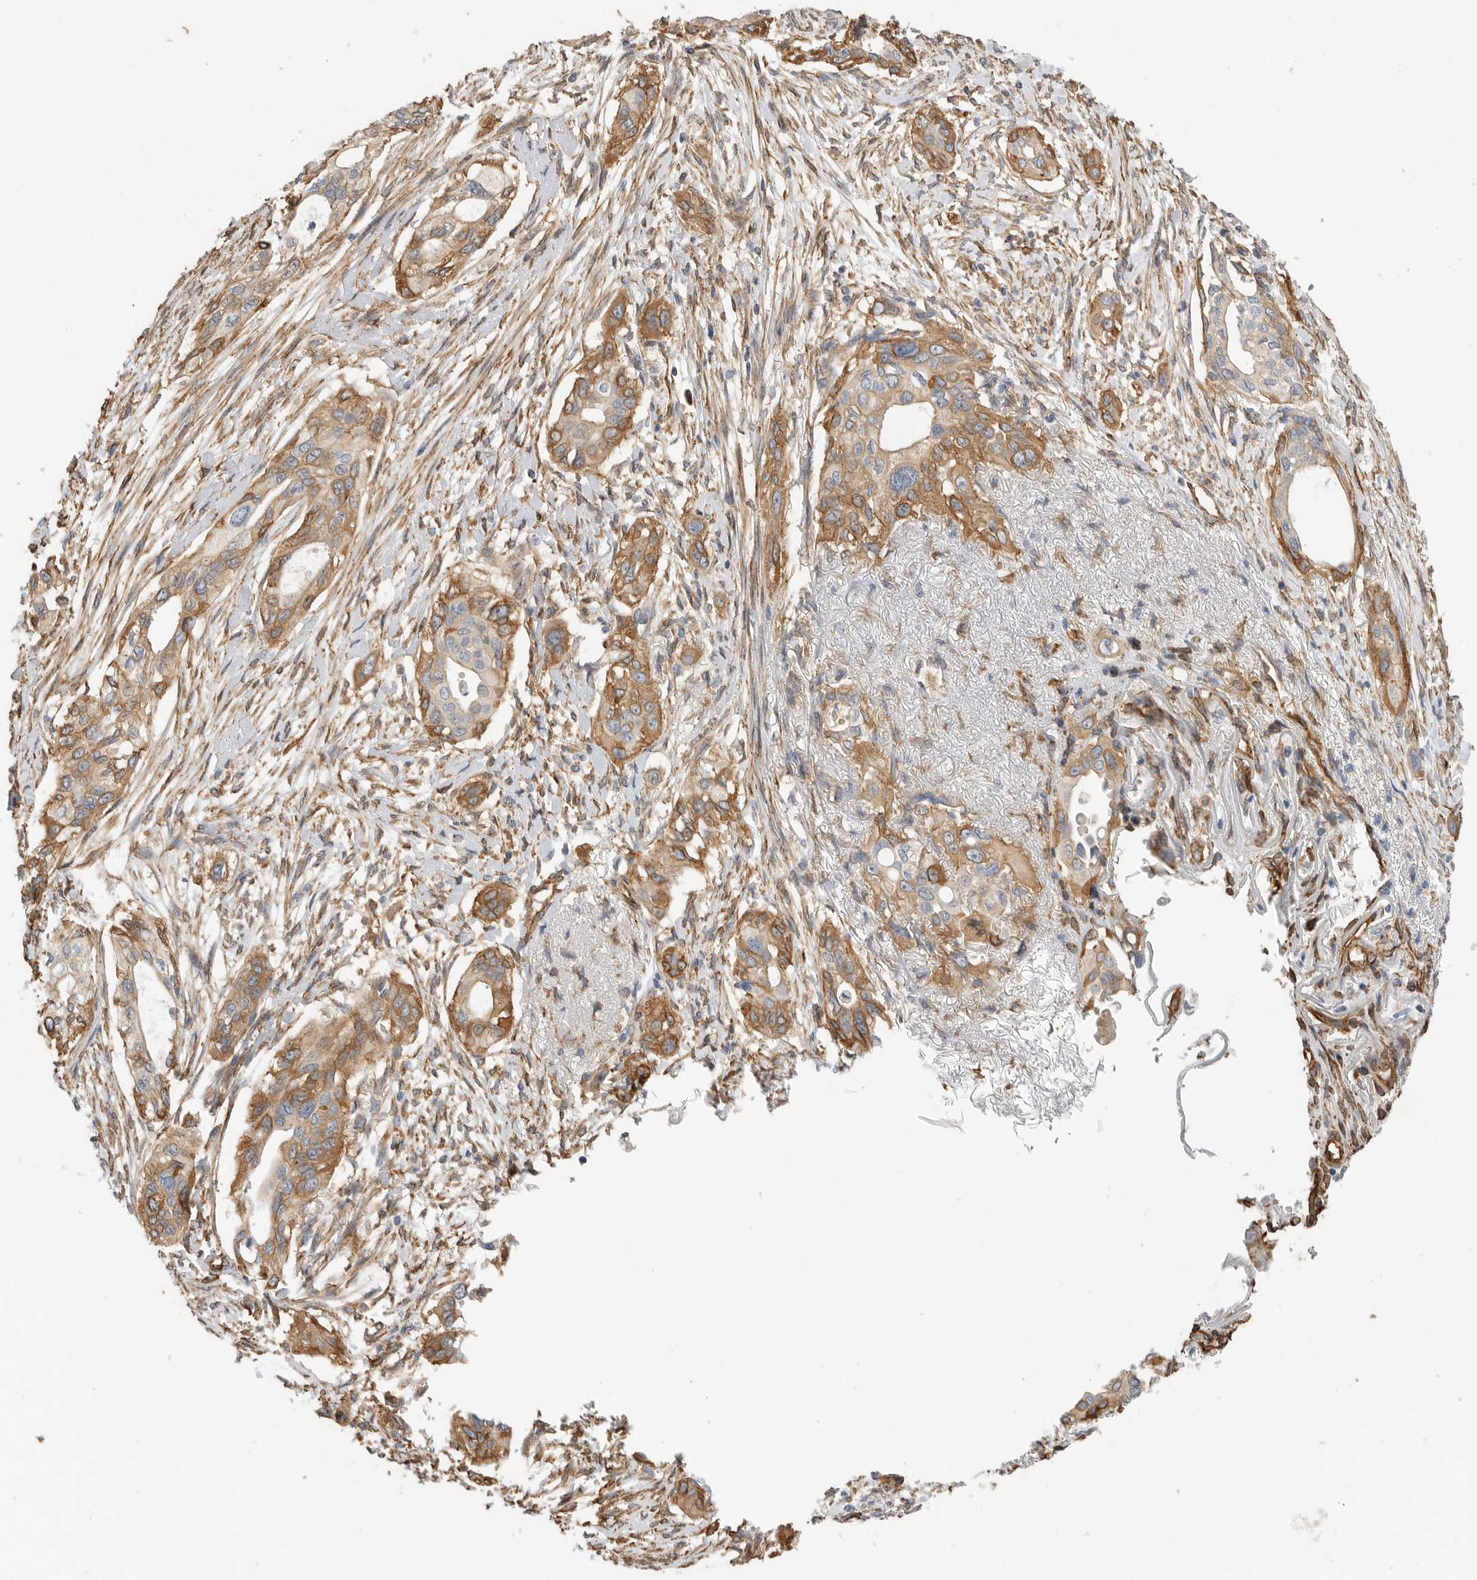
{"staining": {"intensity": "moderate", "quantity": ">75%", "location": "cytoplasmic/membranous"}, "tissue": "pancreatic cancer", "cell_type": "Tumor cells", "image_type": "cancer", "snomed": [{"axis": "morphology", "description": "Adenocarcinoma, NOS"}, {"axis": "topography", "description": "Pancreas"}], "caption": "Protein staining displays moderate cytoplasmic/membranous staining in approximately >75% of tumor cells in pancreatic cancer (adenocarcinoma).", "gene": "JMJD4", "patient": {"sex": "female", "age": 60}}